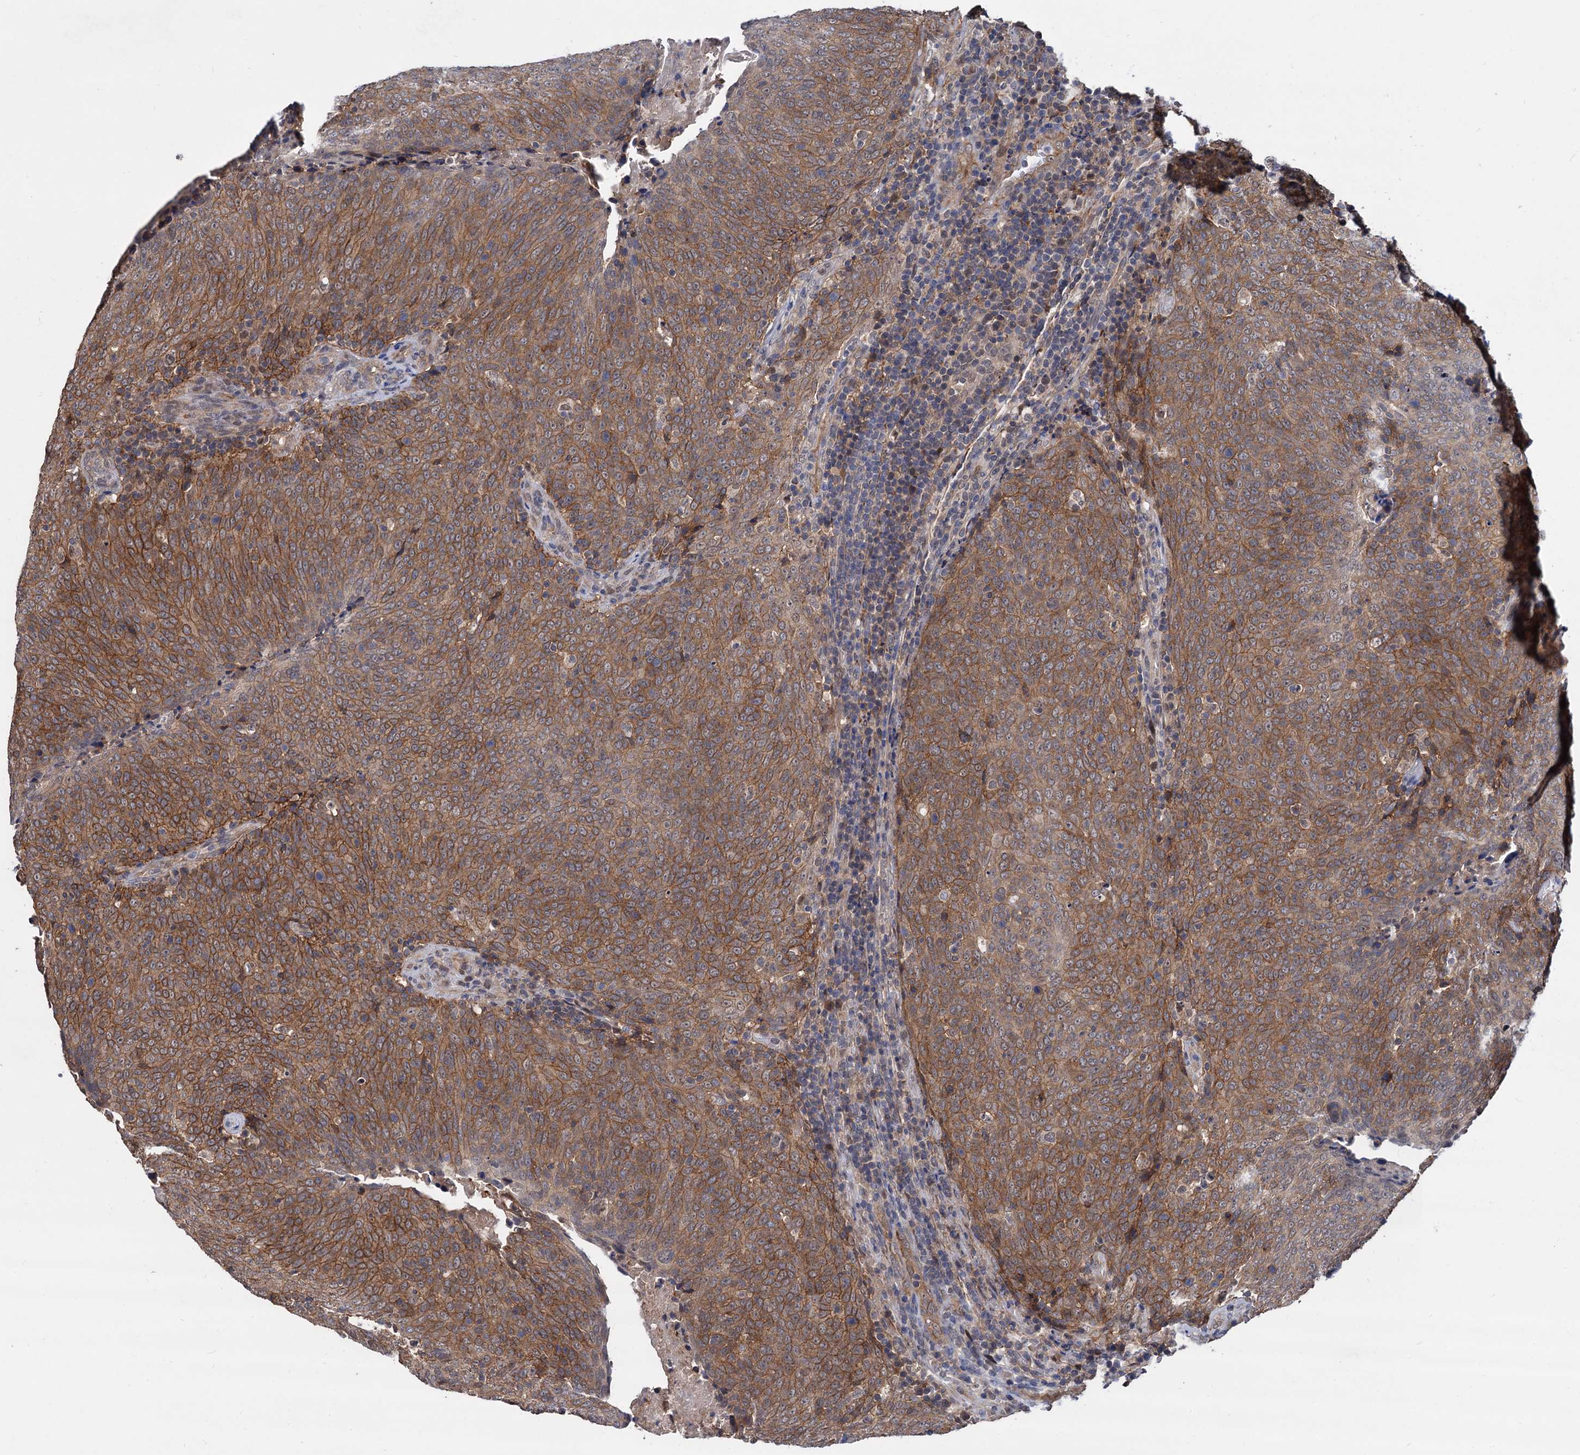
{"staining": {"intensity": "moderate", "quantity": ">75%", "location": "cytoplasmic/membranous"}, "tissue": "head and neck cancer", "cell_type": "Tumor cells", "image_type": "cancer", "snomed": [{"axis": "morphology", "description": "Squamous cell carcinoma, NOS"}, {"axis": "morphology", "description": "Squamous cell carcinoma, metastatic, NOS"}, {"axis": "topography", "description": "Lymph node"}, {"axis": "topography", "description": "Head-Neck"}], "caption": "Approximately >75% of tumor cells in human head and neck cancer demonstrate moderate cytoplasmic/membranous protein staining as visualized by brown immunohistochemical staining.", "gene": "PSMD4", "patient": {"sex": "male", "age": 62}}